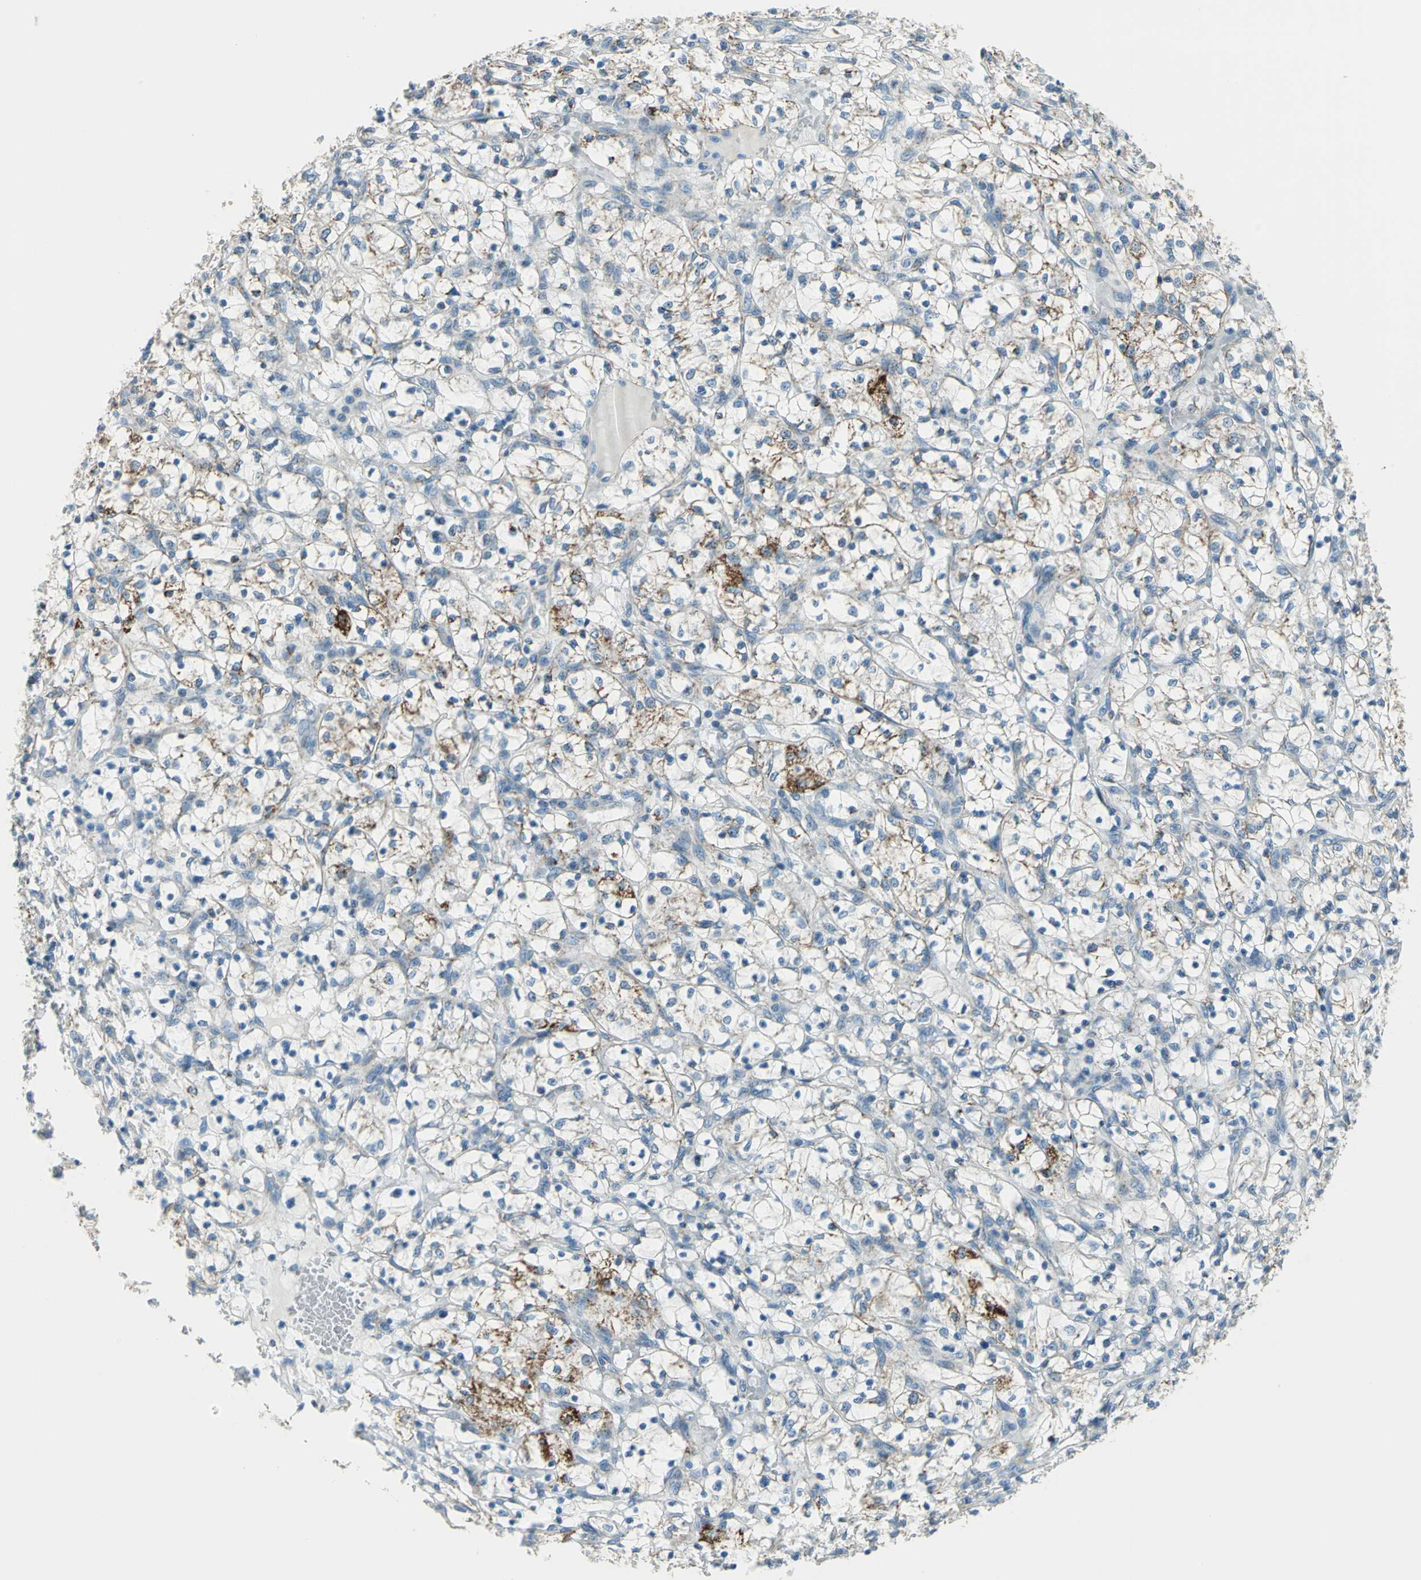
{"staining": {"intensity": "moderate", "quantity": "<25%", "location": "cytoplasmic/membranous"}, "tissue": "renal cancer", "cell_type": "Tumor cells", "image_type": "cancer", "snomed": [{"axis": "morphology", "description": "Adenocarcinoma, NOS"}, {"axis": "topography", "description": "Kidney"}], "caption": "High-magnification brightfield microscopy of renal cancer (adenocarcinoma) stained with DAB (3,3'-diaminobenzidine) (brown) and counterstained with hematoxylin (blue). tumor cells exhibit moderate cytoplasmic/membranous positivity is identified in about<25% of cells. Using DAB (brown) and hematoxylin (blue) stains, captured at high magnification using brightfield microscopy.", "gene": "ACADM", "patient": {"sex": "female", "age": 69}}